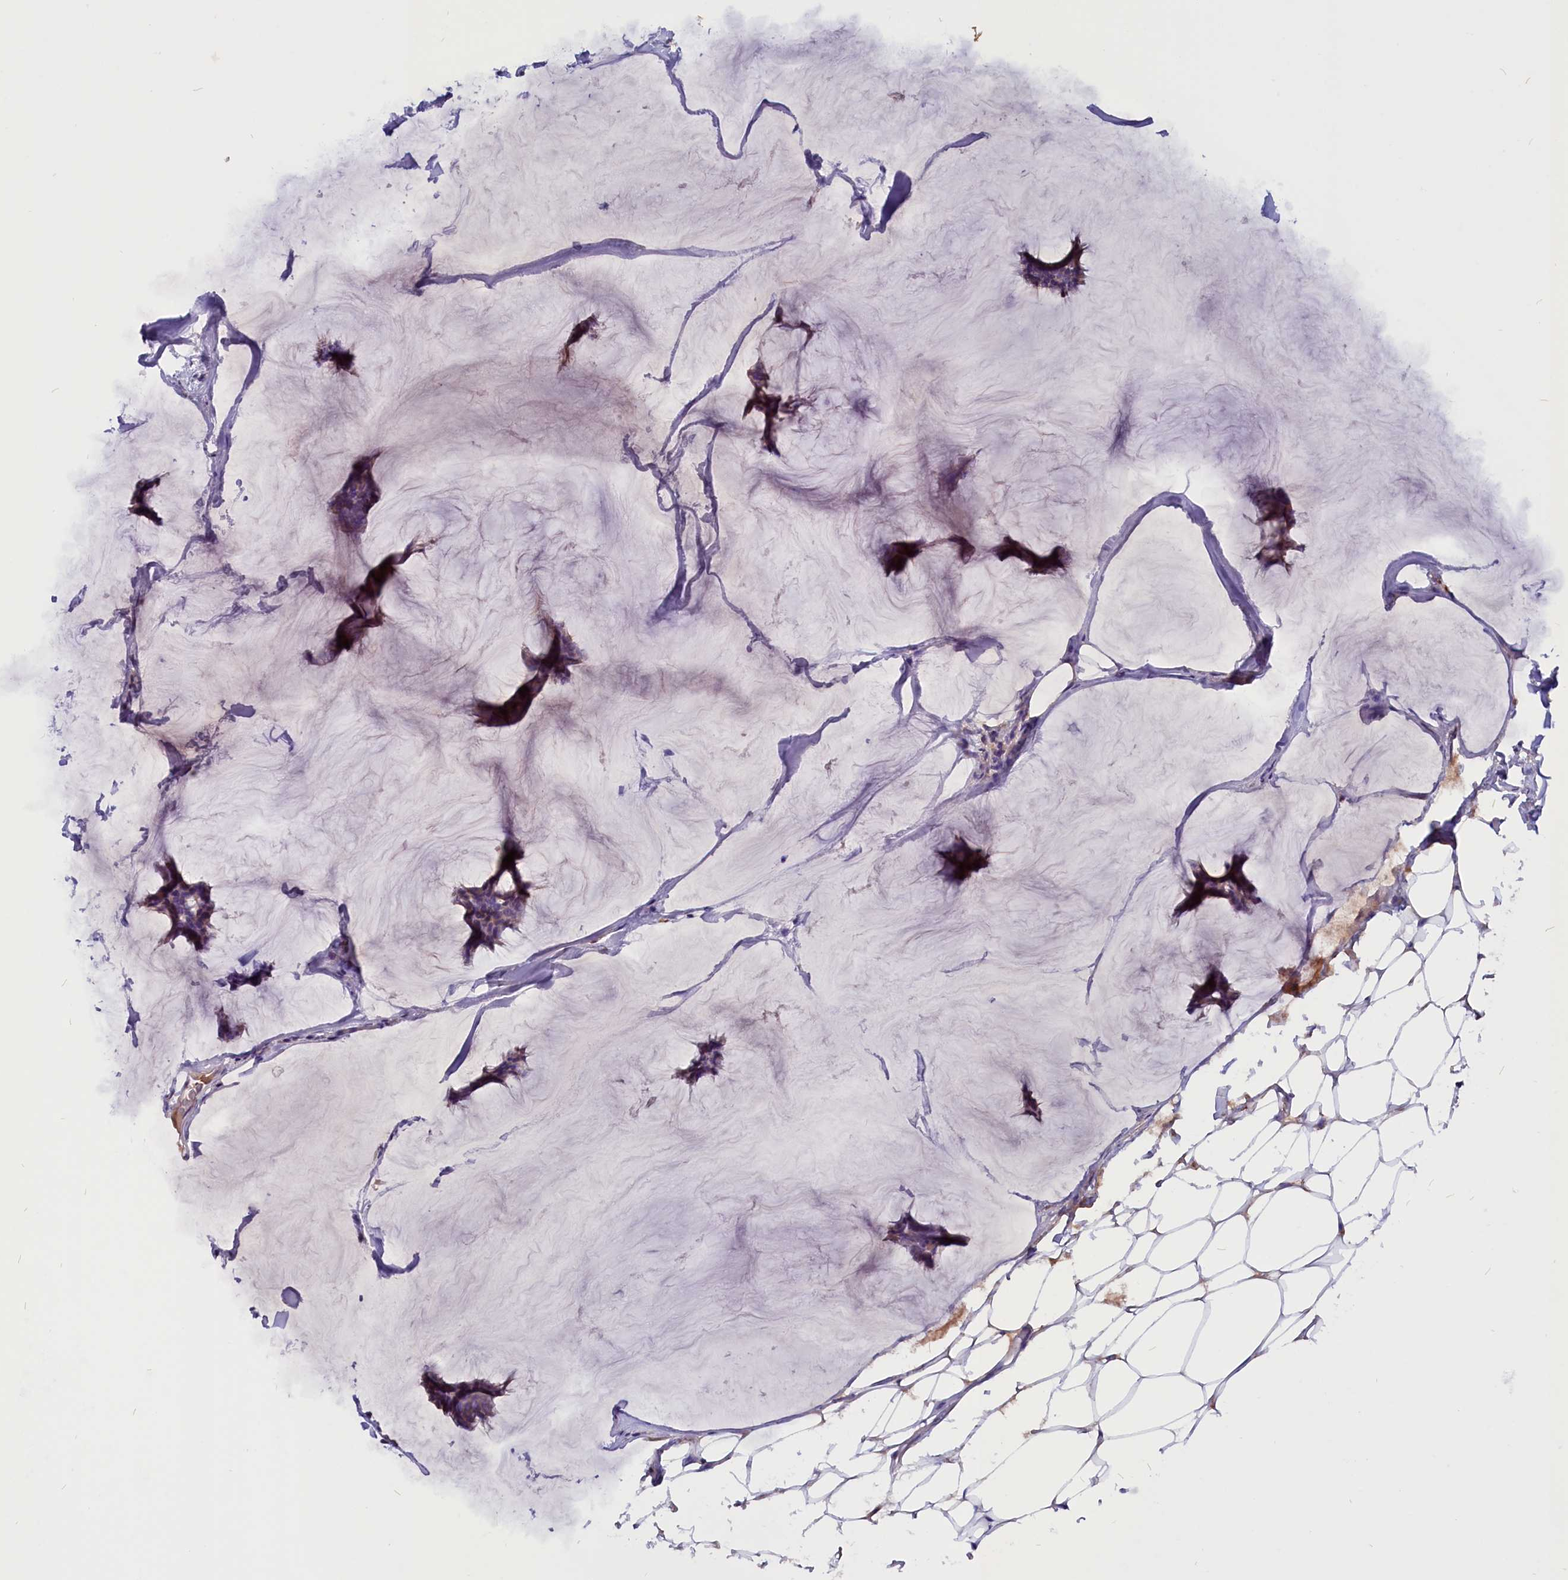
{"staining": {"intensity": "weak", "quantity": "<25%", "location": "cytoplasmic/membranous"}, "tissue": "breast cancer", "cell_type": "Tumor cells", "image_type": "cancer", "snomed": [{"axis": "morphology", "description": "Duct carcinoma"}, {"axis": "topography", "description": "Breast"}], "caption": "An immunohistochemistry (IHC) histopathology image of breast cancer is shown. There is no staining in tumor cells of breast cancer.", "gene": "CCBE1", "patient": {"sex": "female", "age": 93}}